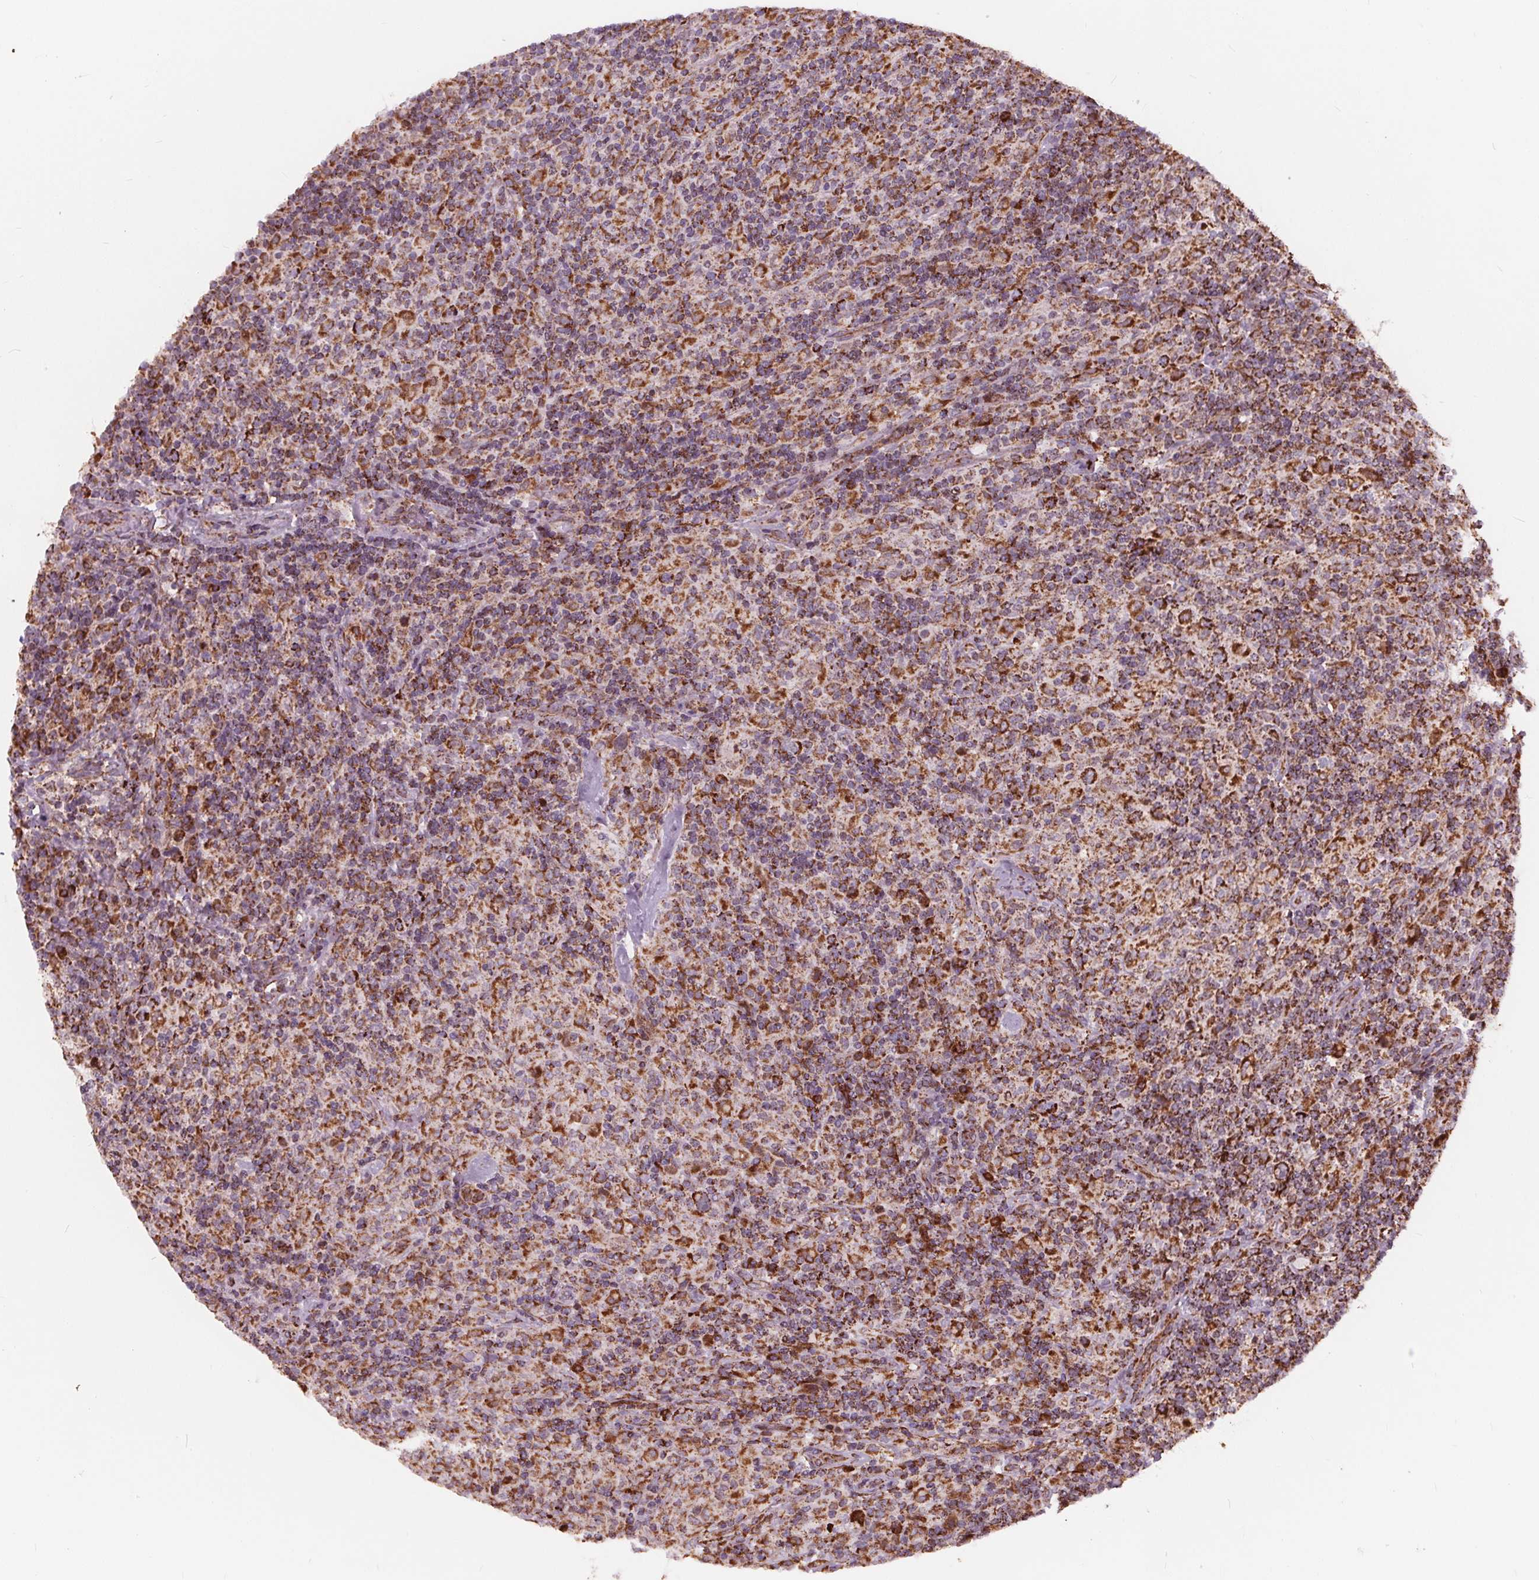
{"staining": {"intensity": "strong", "quantity": ">75%", "location": "cytoplasmic/membranous"}, "tissue": "lymphoma", "cell_type": "Tumor cells", "image_type": "cancer", "snomed": [{"axis": "morphology", "description": "Hodgkin's disease, NOS"}, {"axis": "topography", "description": "Lymph node"}], "caption": "Human Hodgkin's disease stained with a brown dye demonstrates strong cytoplasmic/membranous positive staining in approximately >75% of tumor cells.", "gene": "PLSCR3", "patient": {"sex": "male", "age": 70}}